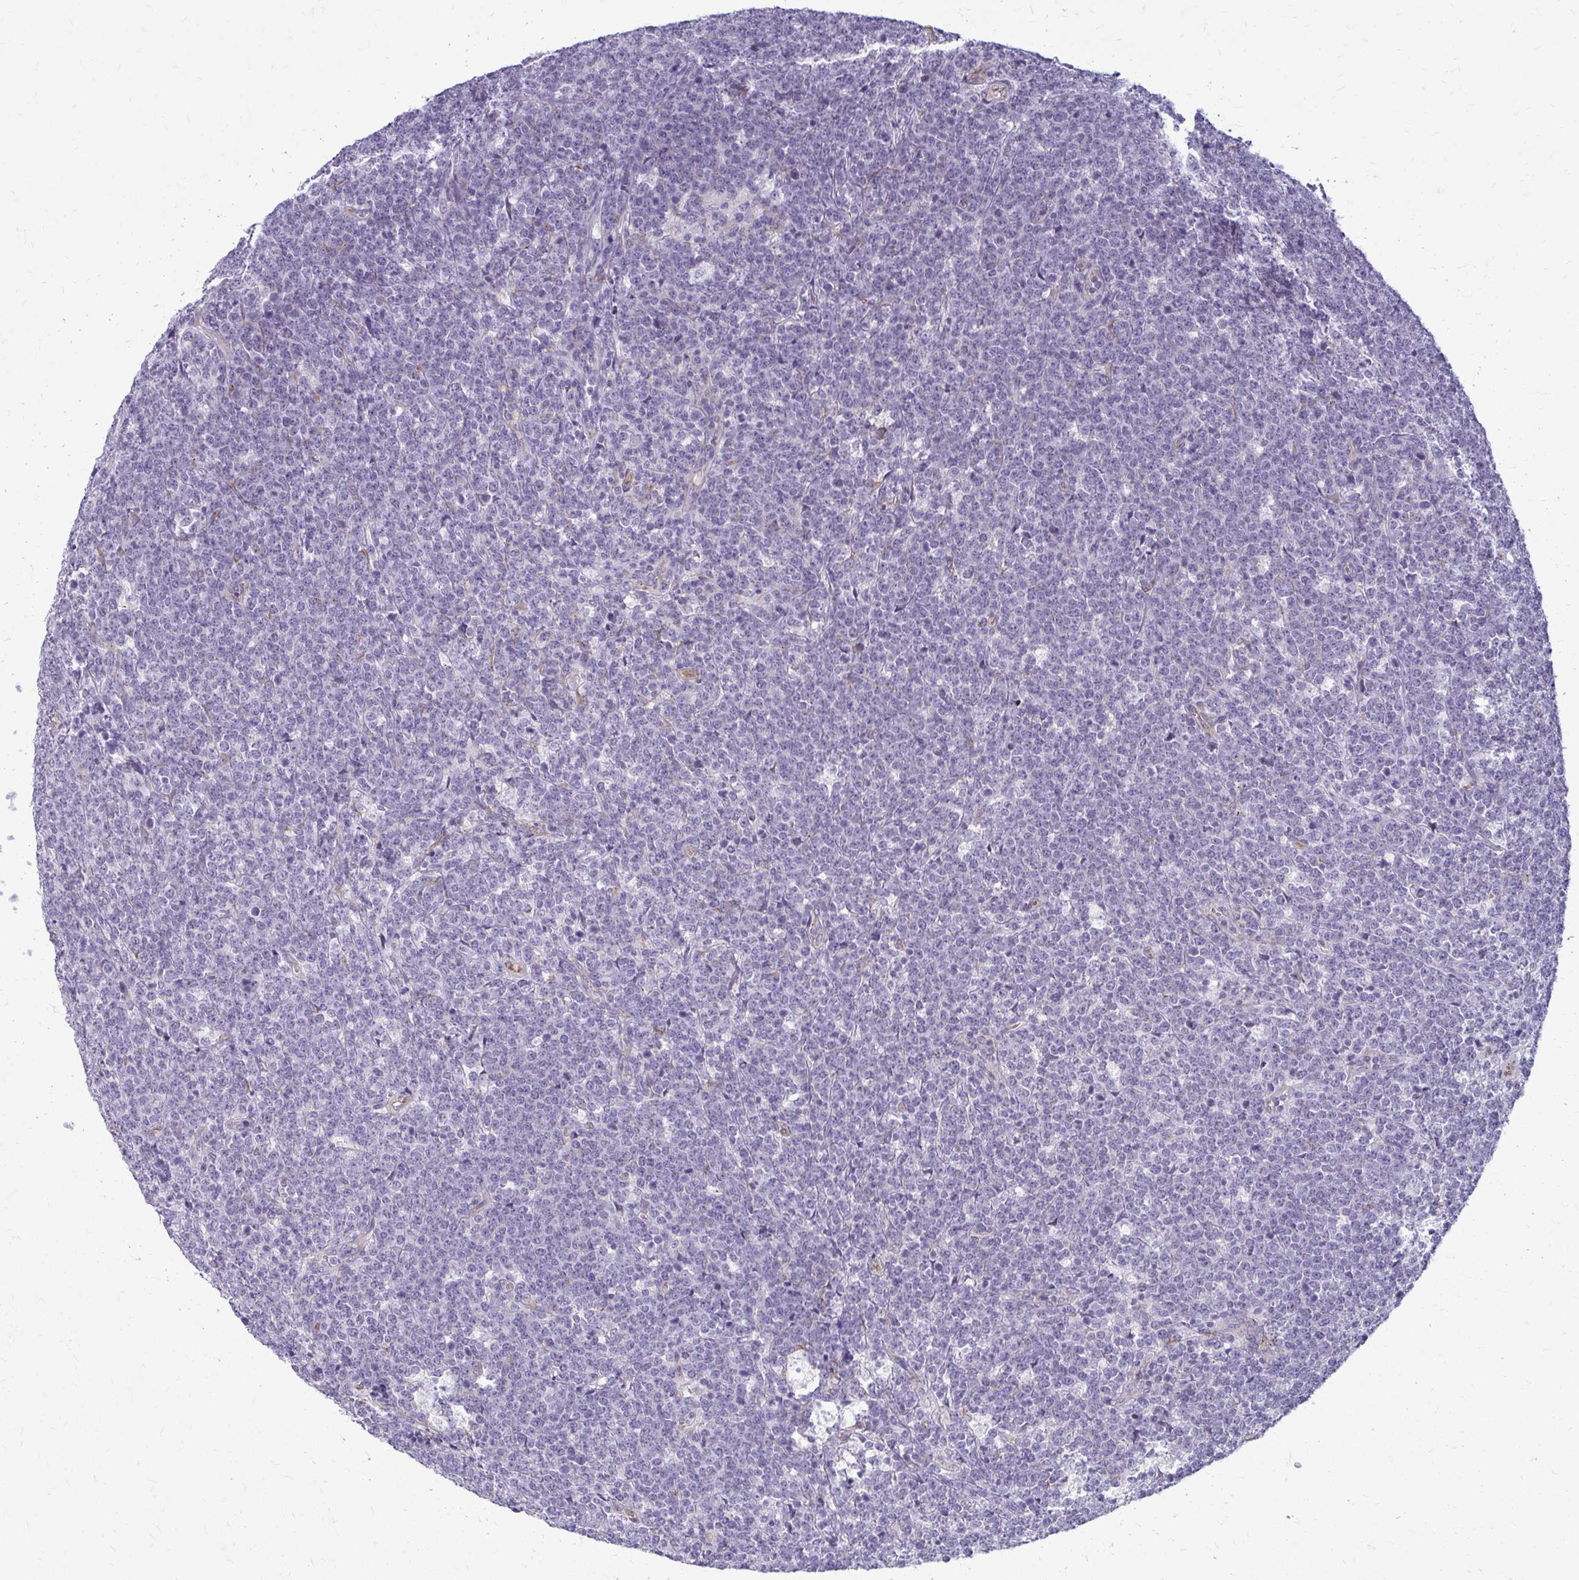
{"staining": {"intensity": "negative", "quantity": "none", "location": "none"}, "tissue": "lymphoma", "cell_type": "Tumor cells", "image_type": "cancer", "snomed": [{"axis": "morphology", "description": "Malignant lymphoma, non-Hodgkin's type, High grade"}, {"axis": "topography", "description": "Small intestine"}, {"axis": "topography", "description": "Colon"}], "caption": "High power microscopy micrograph of an immunohistochemistry (IHC) photomicrograph of lymphoma, revealing no significant positivity in tumor cells. The staining is performed using DAB brown chromogen with nuclei counter-stained in using hematoxylin.", "gene": "DEPP1", "patient": {"sex": "male", "age": 8}}